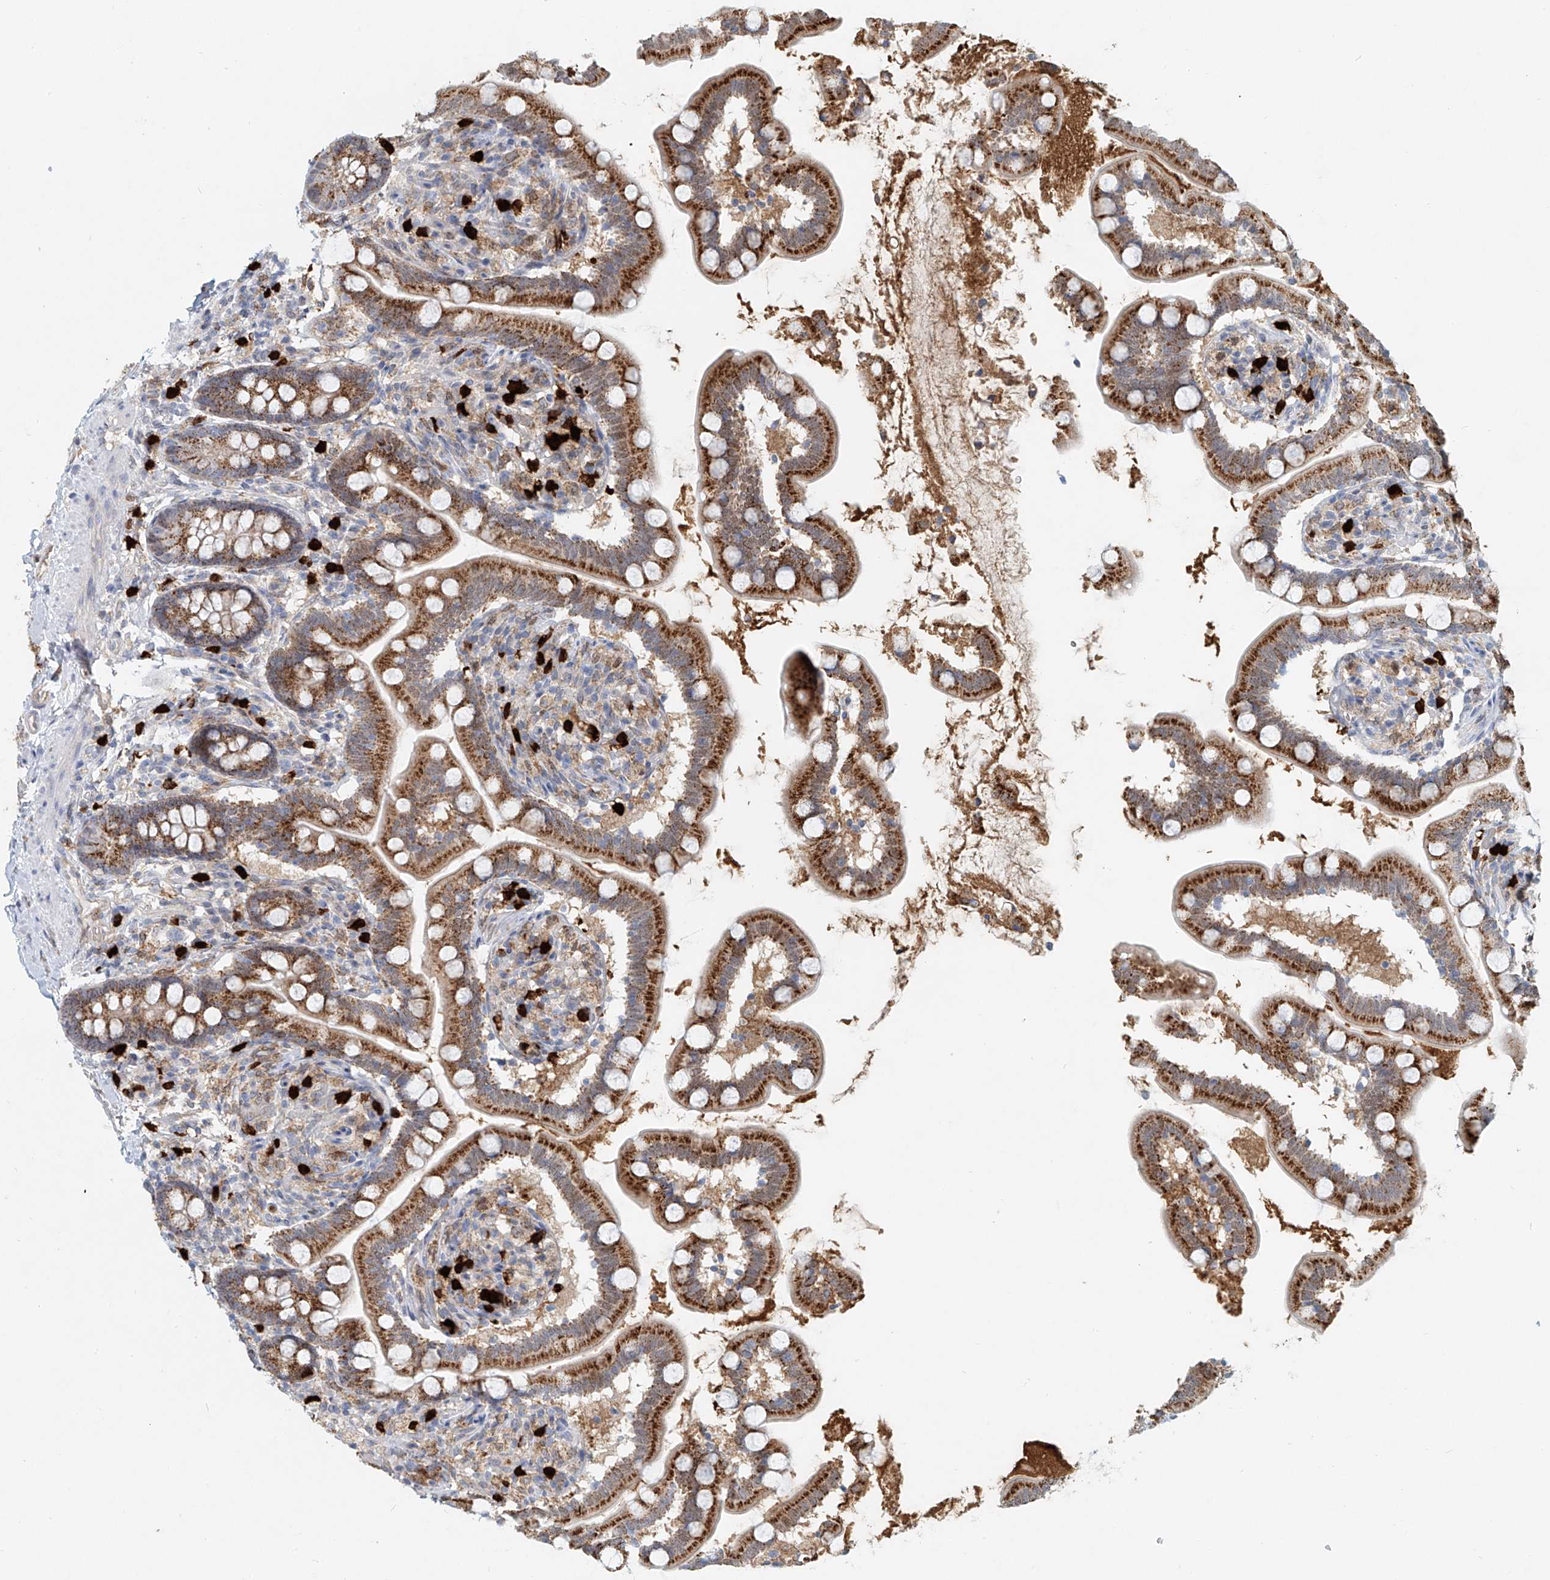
{"staining": {"intensity": "strong", "quantity": ">75%", "location": "cytoplasmic/membranous"}, "tissue": "small intestine", "cell_type": "Glandular cells", "image_type": "normal", "snomed": [{"axis": "morphology", "description": "Normal tissue, NOS"}, {"axis": "topography", "description": "Small intestine"}], "caption": "Immunohistochemistry staining of normal small intestine, which shows high levels of strong cytoplasmic/membranous staining in approximately >75% of glandular cells indicating strong cytoplasmic/membranous protein staining. The staining was performed using DAB (3,3'-diaminobenzidine) (brown) for protein detection and nuclei were counterstained in hematoxylin (blue).", "gene": "PTPRA", "patient": {"sex": "female", "age": 64}}